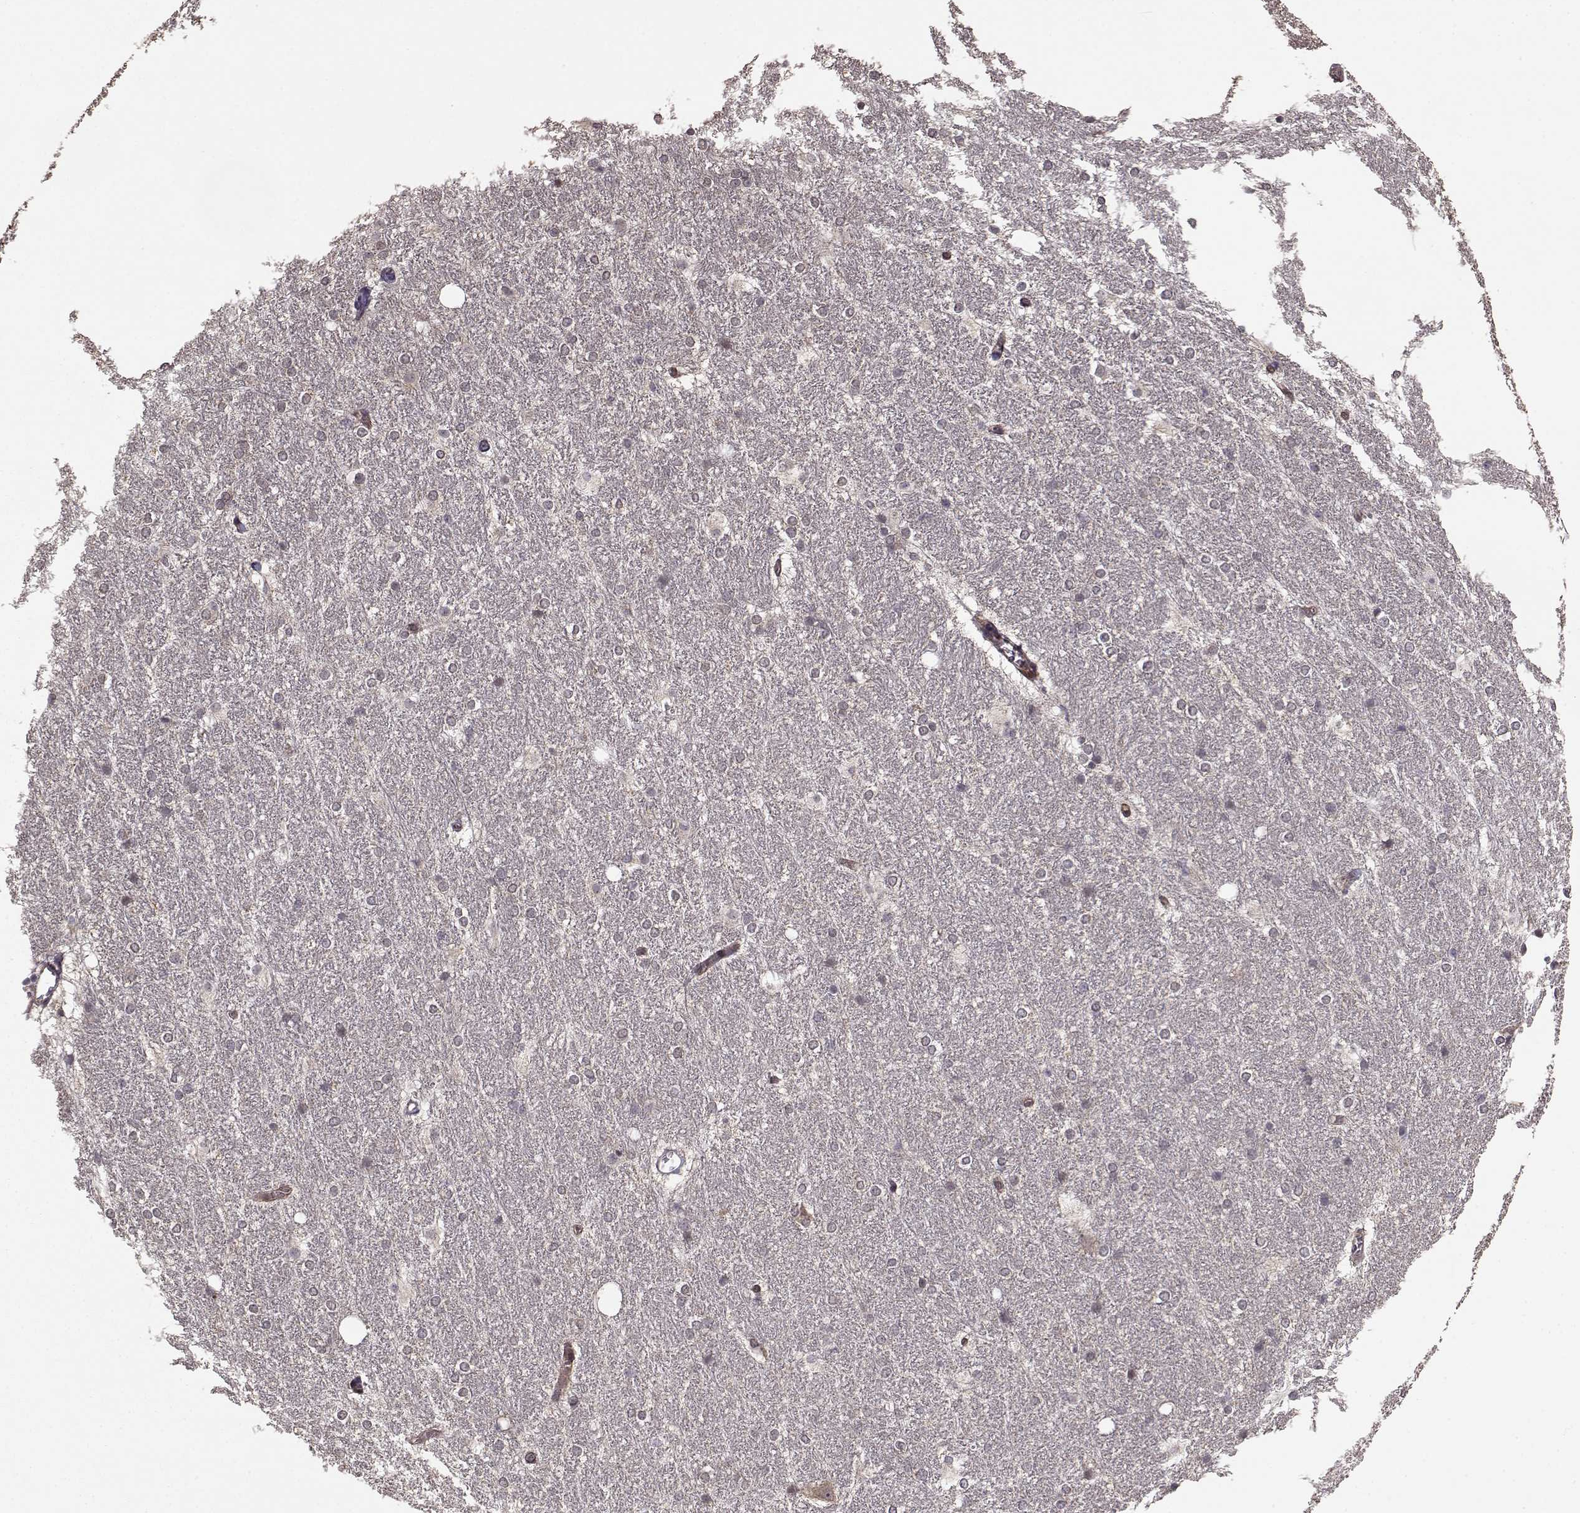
{"staining": {"intensity": "negative", "quantity": "none", "location": "none"}, "tissue": "hippocampus", "cell_type": "Glial cells", "image_type": "normal", "snomed": [{"axis": "morphology", "description": "Normal tissue, NOS"}, {"axis": "topography", "description": "Cerebral cortex"}, {"axis": "topography", "description": "Hippocampus"}], "caption": "Hippocampus stained for a protein using IHC shows no positivity glial cells.", "gene": "BACH2", "patient": {"sex": "female", "age": 19}}